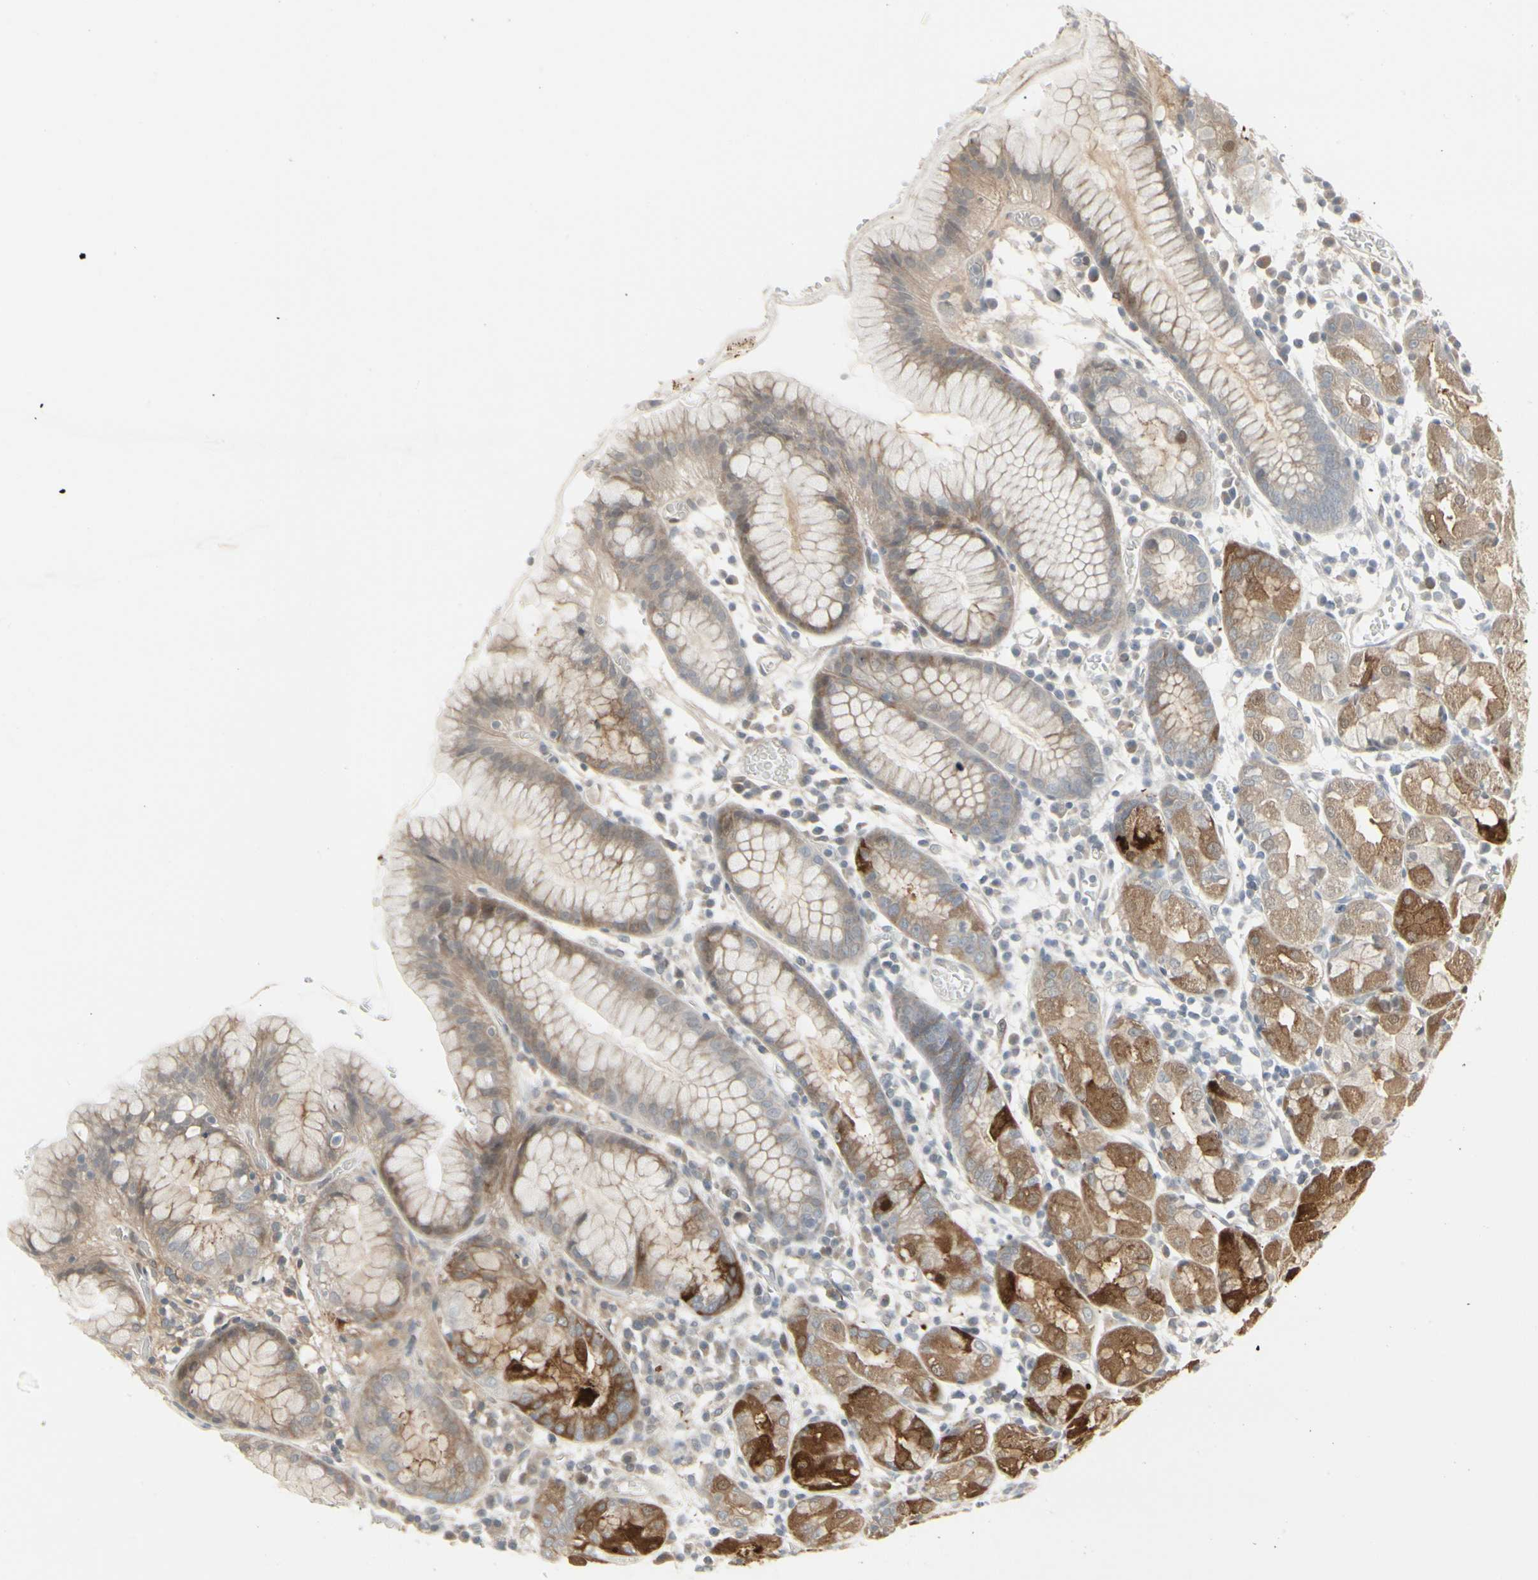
{"staining": {"intensity": "strong", "quantity": "25%-75%", "location": "cytoplasmic/membranous"}, "tissue": "stomach", "cell_type": "Glandular cells", "image_type": "normal", "snomed": [{"axis": "morphology", "description": "Normal tissue, NOS"}, {"axis": "topography", "description": "Stomach"}, {"axis": "topography", "description": "Stomach, lower"}], "caption": "Immunohistochemical staining of normal human stomach demonstrates 25%-75% levels of strong cytoplasmic/membranous protein positivity in about 25%-75% of glandular cells. (brown staining indicates protein expression, while blue staining denotes nuclei).", "gene": "IGFBP6", "patient": {"sex": "female", "age": 75}}